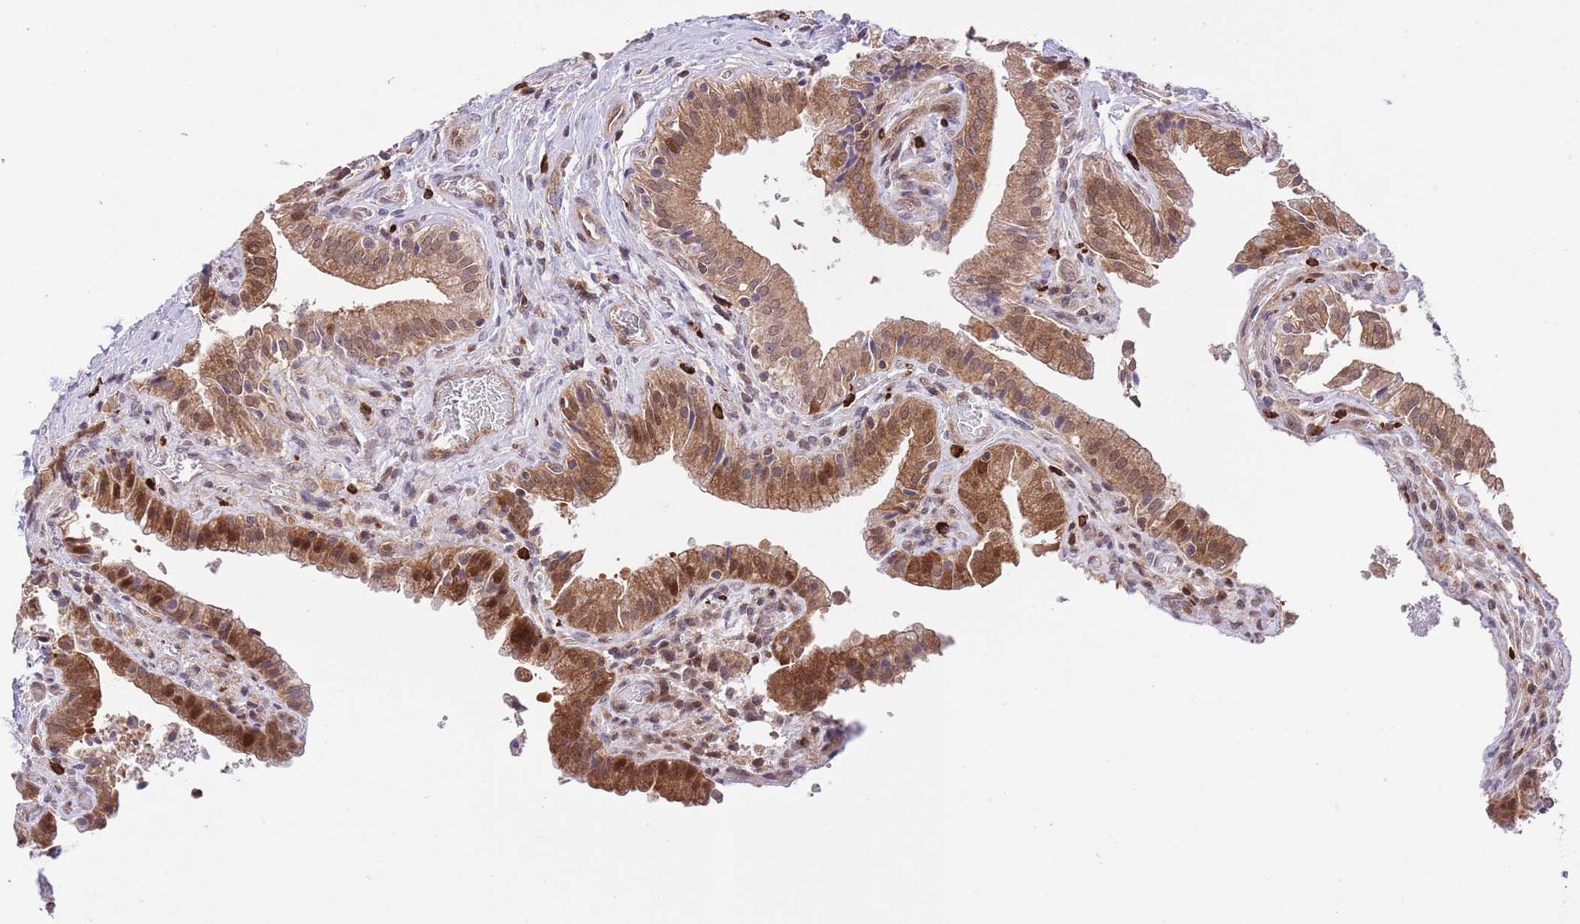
{"staining": {"intensity": "moderate", "quantity": "25%-75%", "location": "cytoplasmic/membranous,nuclear"}, "tissue": "gallbladder", "cell_type": "Glandular cells", "image_type": "normal", "snomed": [{"axis": "morphology", "description": "Normal tissue, NOS"}, {"axis": "topography", "description": "Gallbladder"}], "caption": "Protein staining by immunohistochemistry (IHC) demonstrates moderate cytoplasmic/membranous,nuclear positivity in approximately 25%-75% of glandular cells in benign gallbladder.", "gene": "HDHD2", "patient": {"sex": "male", "age": 24}}